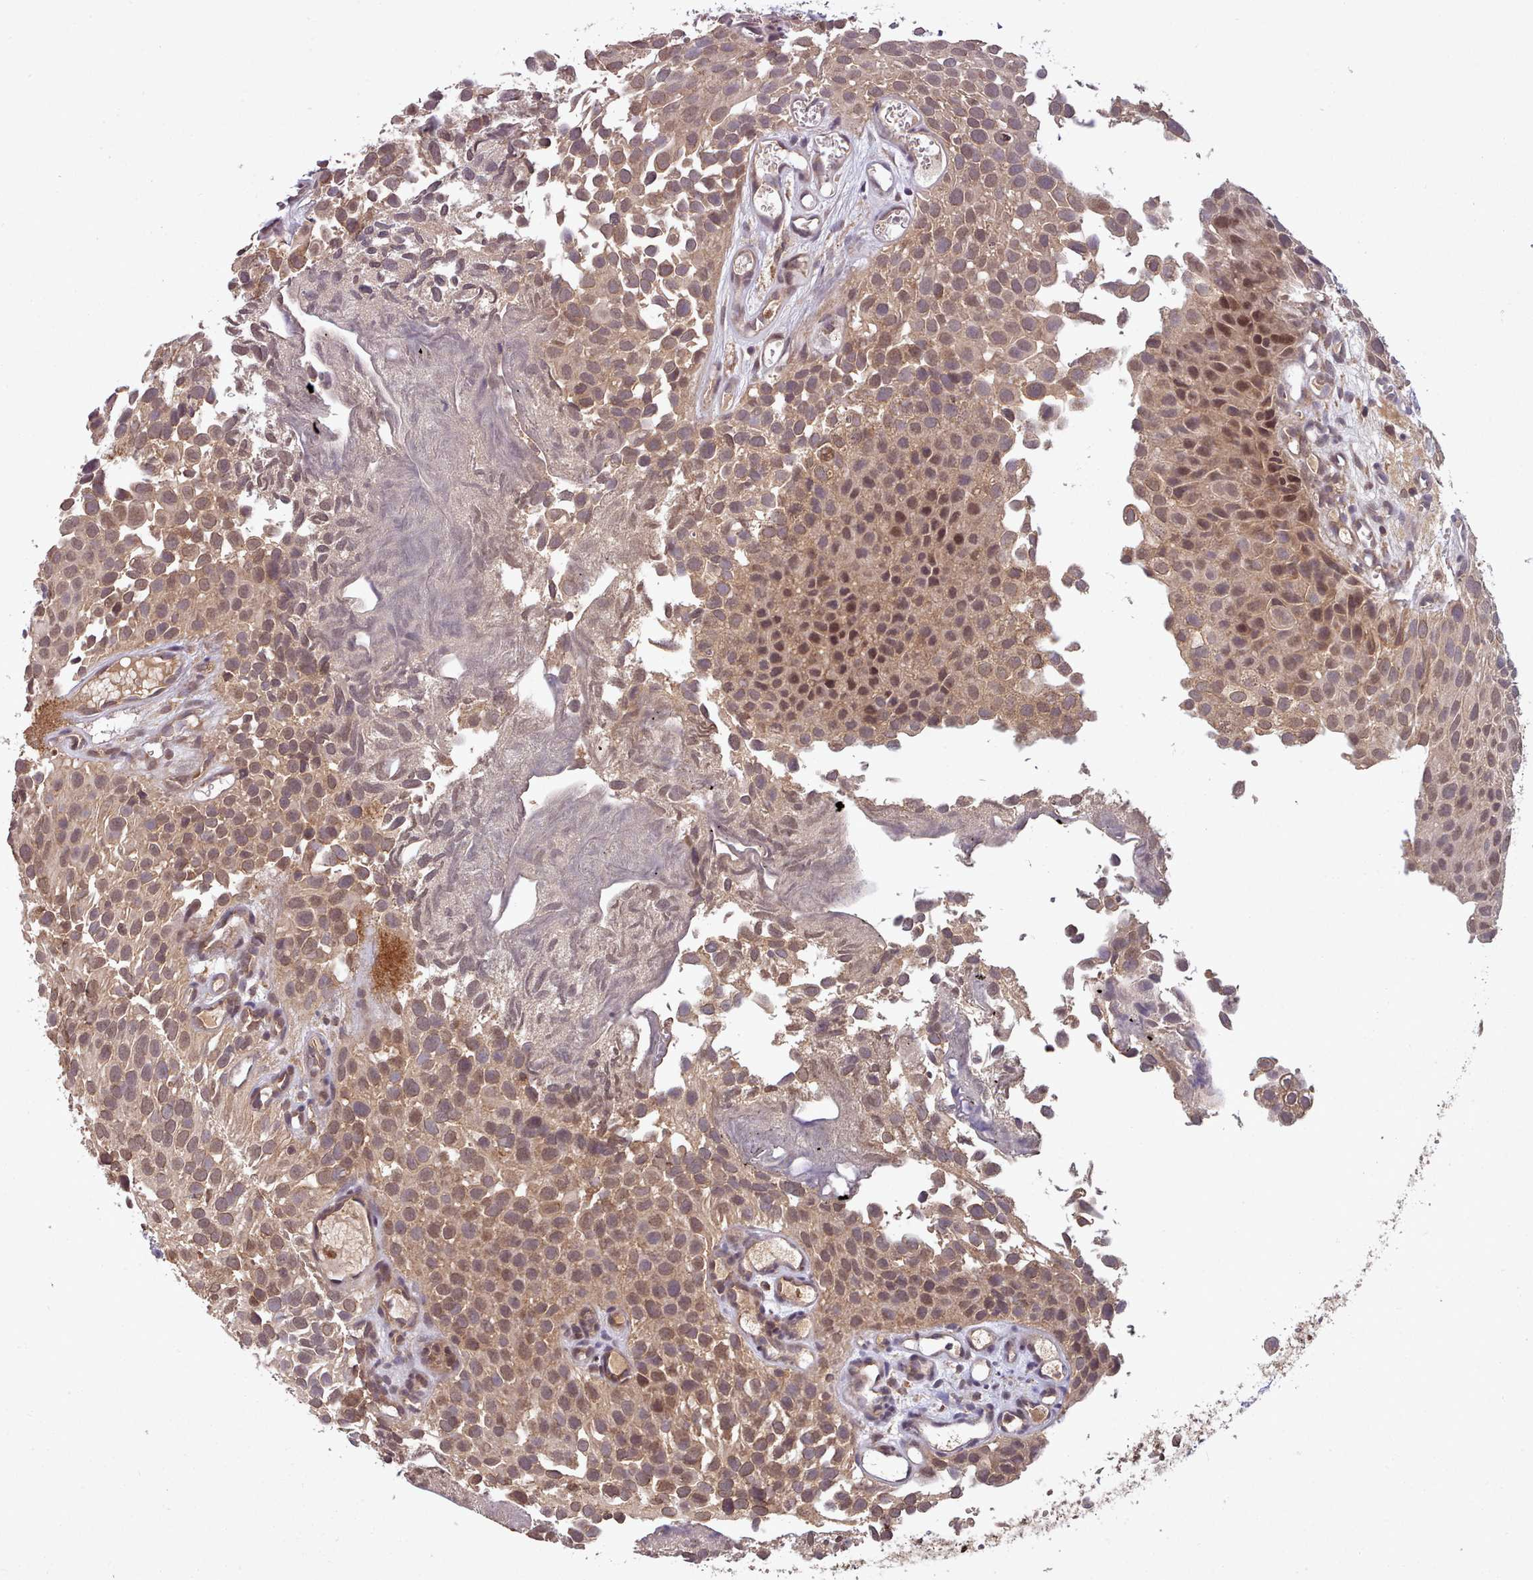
{"staining": {"intensity": "moderate", "quantity": ">75%", "location": "cytoplasmic/membranous,nuclear"}, "tissue": "urothelial cancer", "cell_type": "Tumor cells", "image_type": "cancer", "snomed": [{"axis": "morphology", "description": "Urothelial carcinoma, Low grade"}, {"axis": "topography", "description": "Urinary bladder"}], "caption": "The photomicrograph exhibits staining of urothelial cancer, revealing moderate cytoplasmic/membranous and nuclear protein positivity (brown color) within tumor cells. (Brightfield microscopy of DAB IHC at high magnification).", "gene": "PIP4P1", "patient": {"sex": "male", "age": 88}}